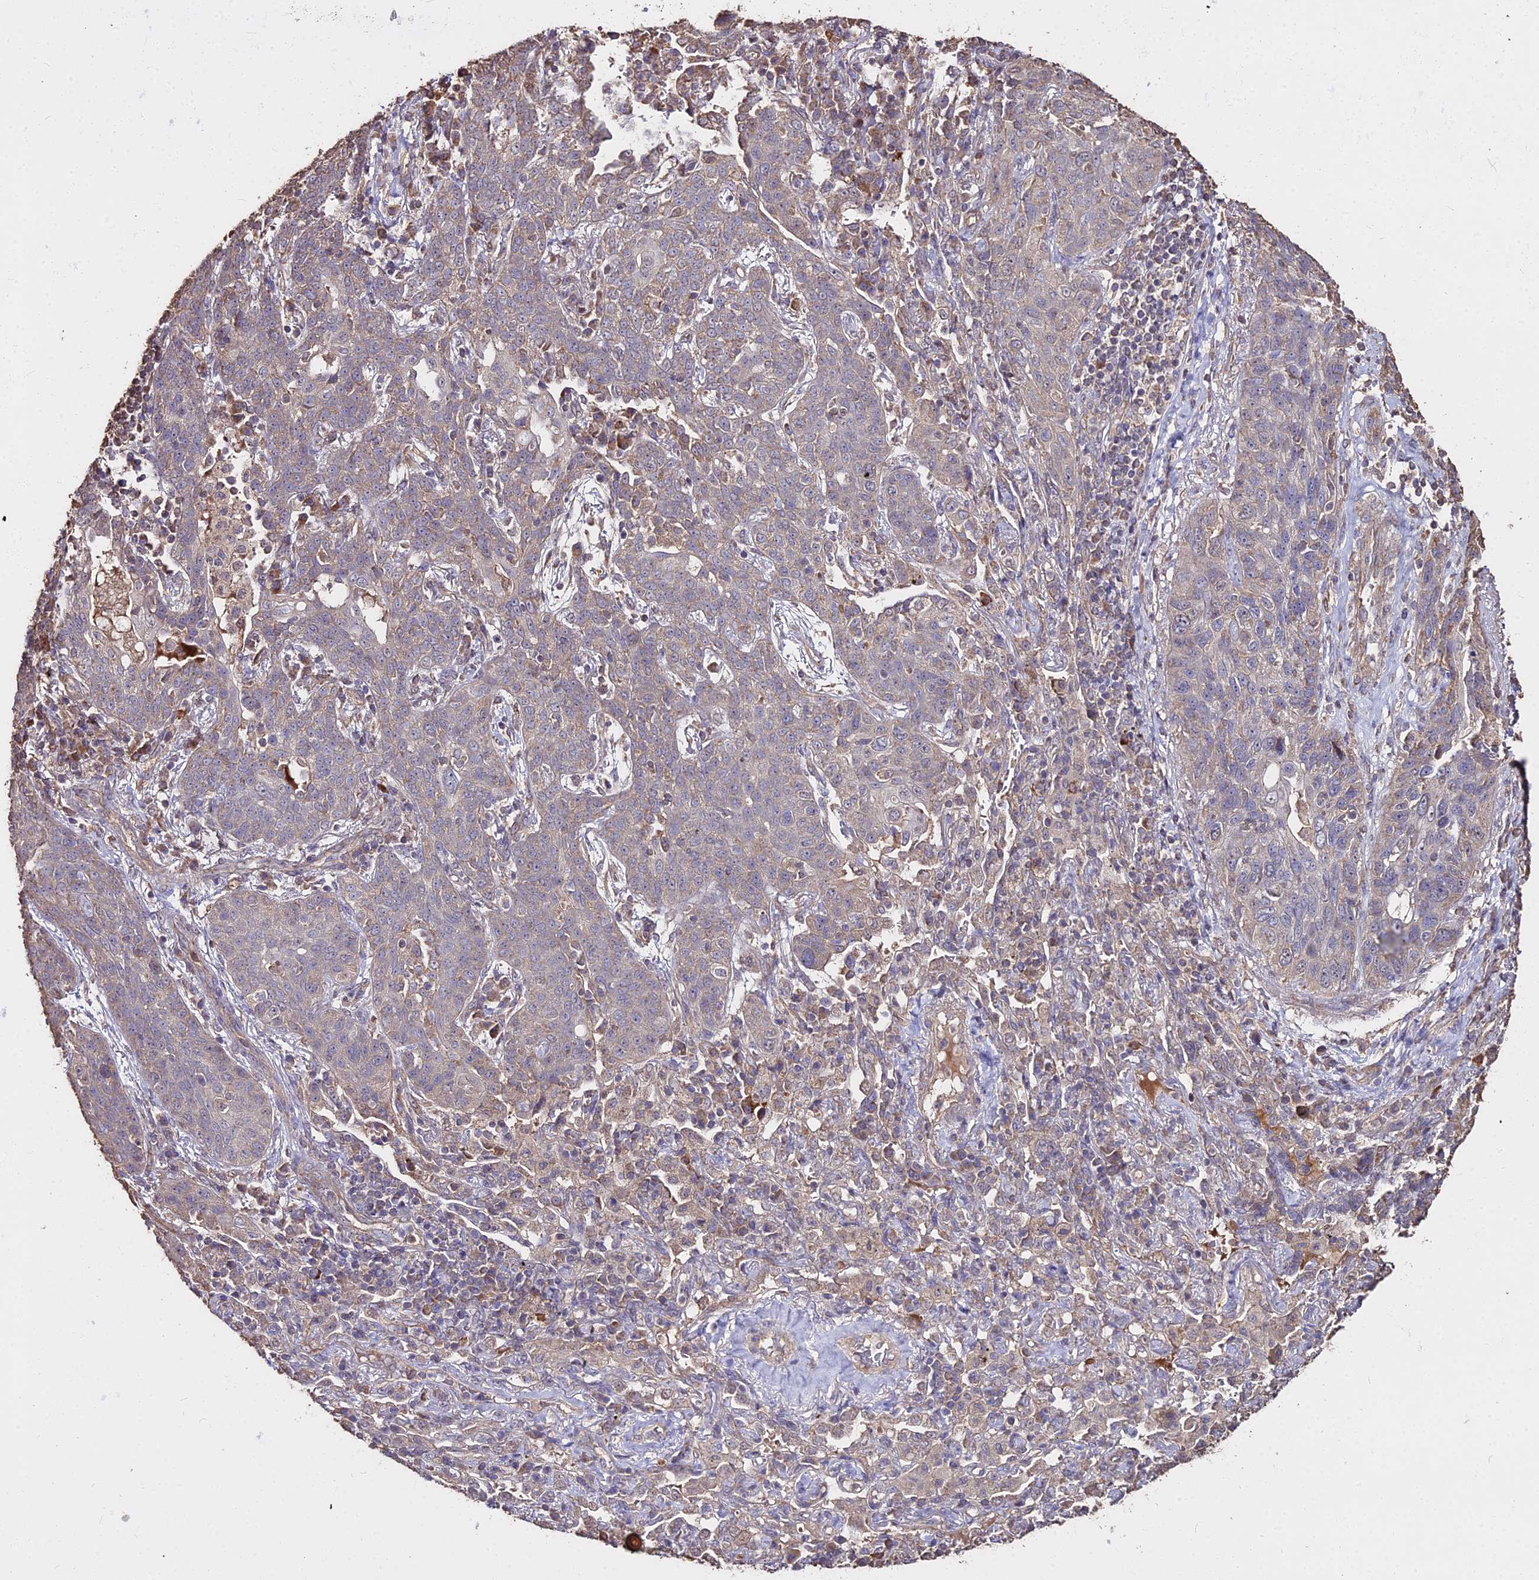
{"staining": {"intensity": "negative", "quantity": "none", "location": "none"}, "tissue": "lung cancer", "cell_type": "Tumor cells", "image_type": "cancer", "snomed": [{"axis": "morphology", "description": "Squamous cell carcinoma, NOS"}, {"axis": "topography", "description": "Lung"}], "caption": "An immunohistochemistry (IHC) image of squamous cell carcinoma (lung) is shown. There is no staining in tumor cells of squamous cell carcinoma (lung).", "gene": "METTL13", "patient": {"sex": "female", "age": 70}}